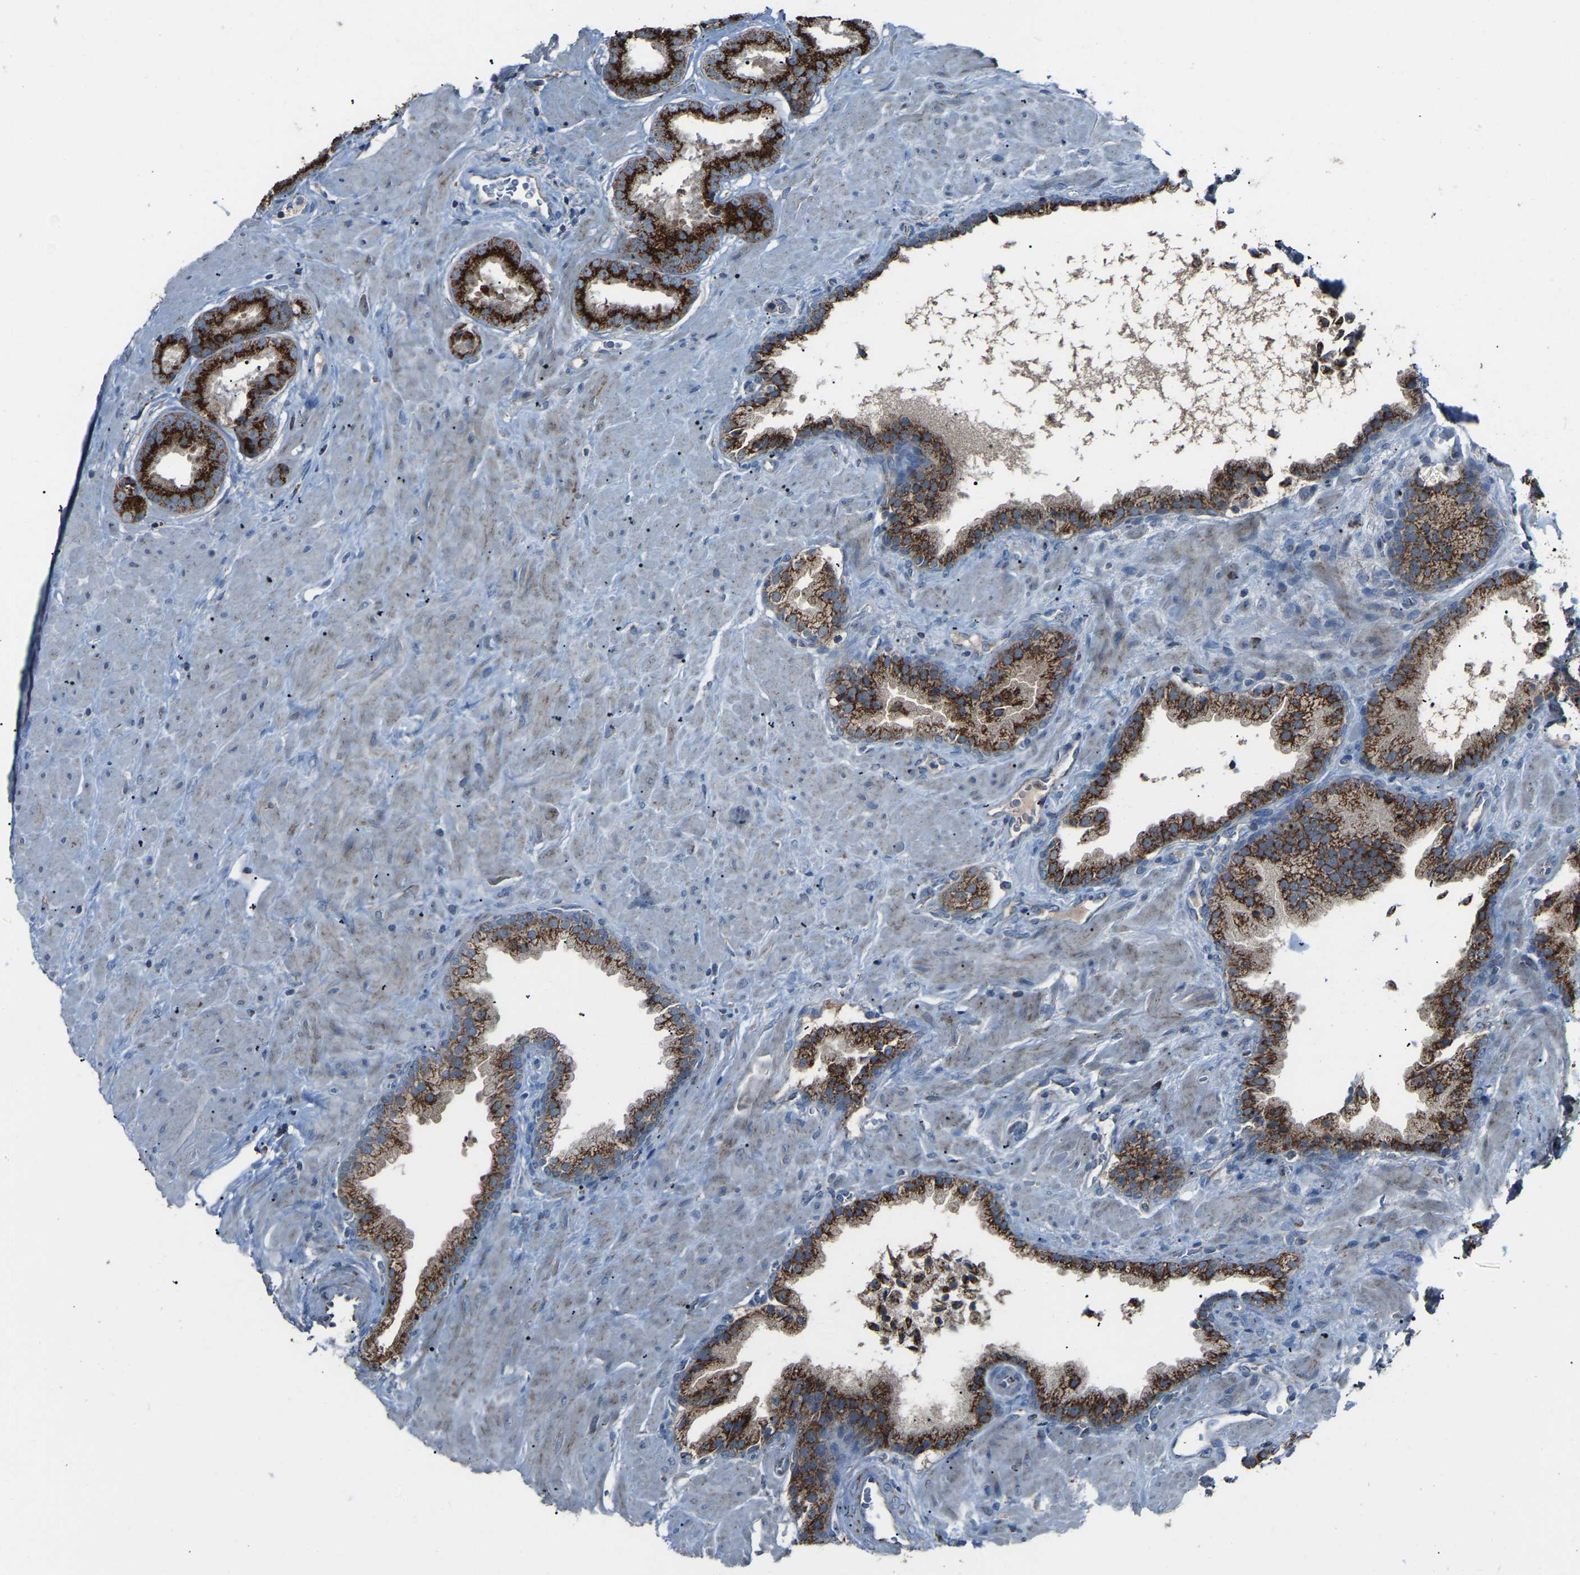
{"staining": {"intensity": "strong", "quantity": ">75%", "location": "cytoplasmic/membranous"}, "tissue": "prostate cancer", "cell_type": "Tumor cells", "image_type": "cancer", "snomed": [{"axis": "morphology", "description": "Adenocarcinoma, Low grade"}, {"axis": "topography", "description": "Prostate"}], "caption": "Immunohistochemistry (IHC) (DAB) staining of prostate low-grade adenocarcinoma demonstrates strong cytoplasmic/membranous protein expression in approximately >75% of tumor cells.", "gene": "CANT1", "patient": {"sex": "male", "age": 71}}